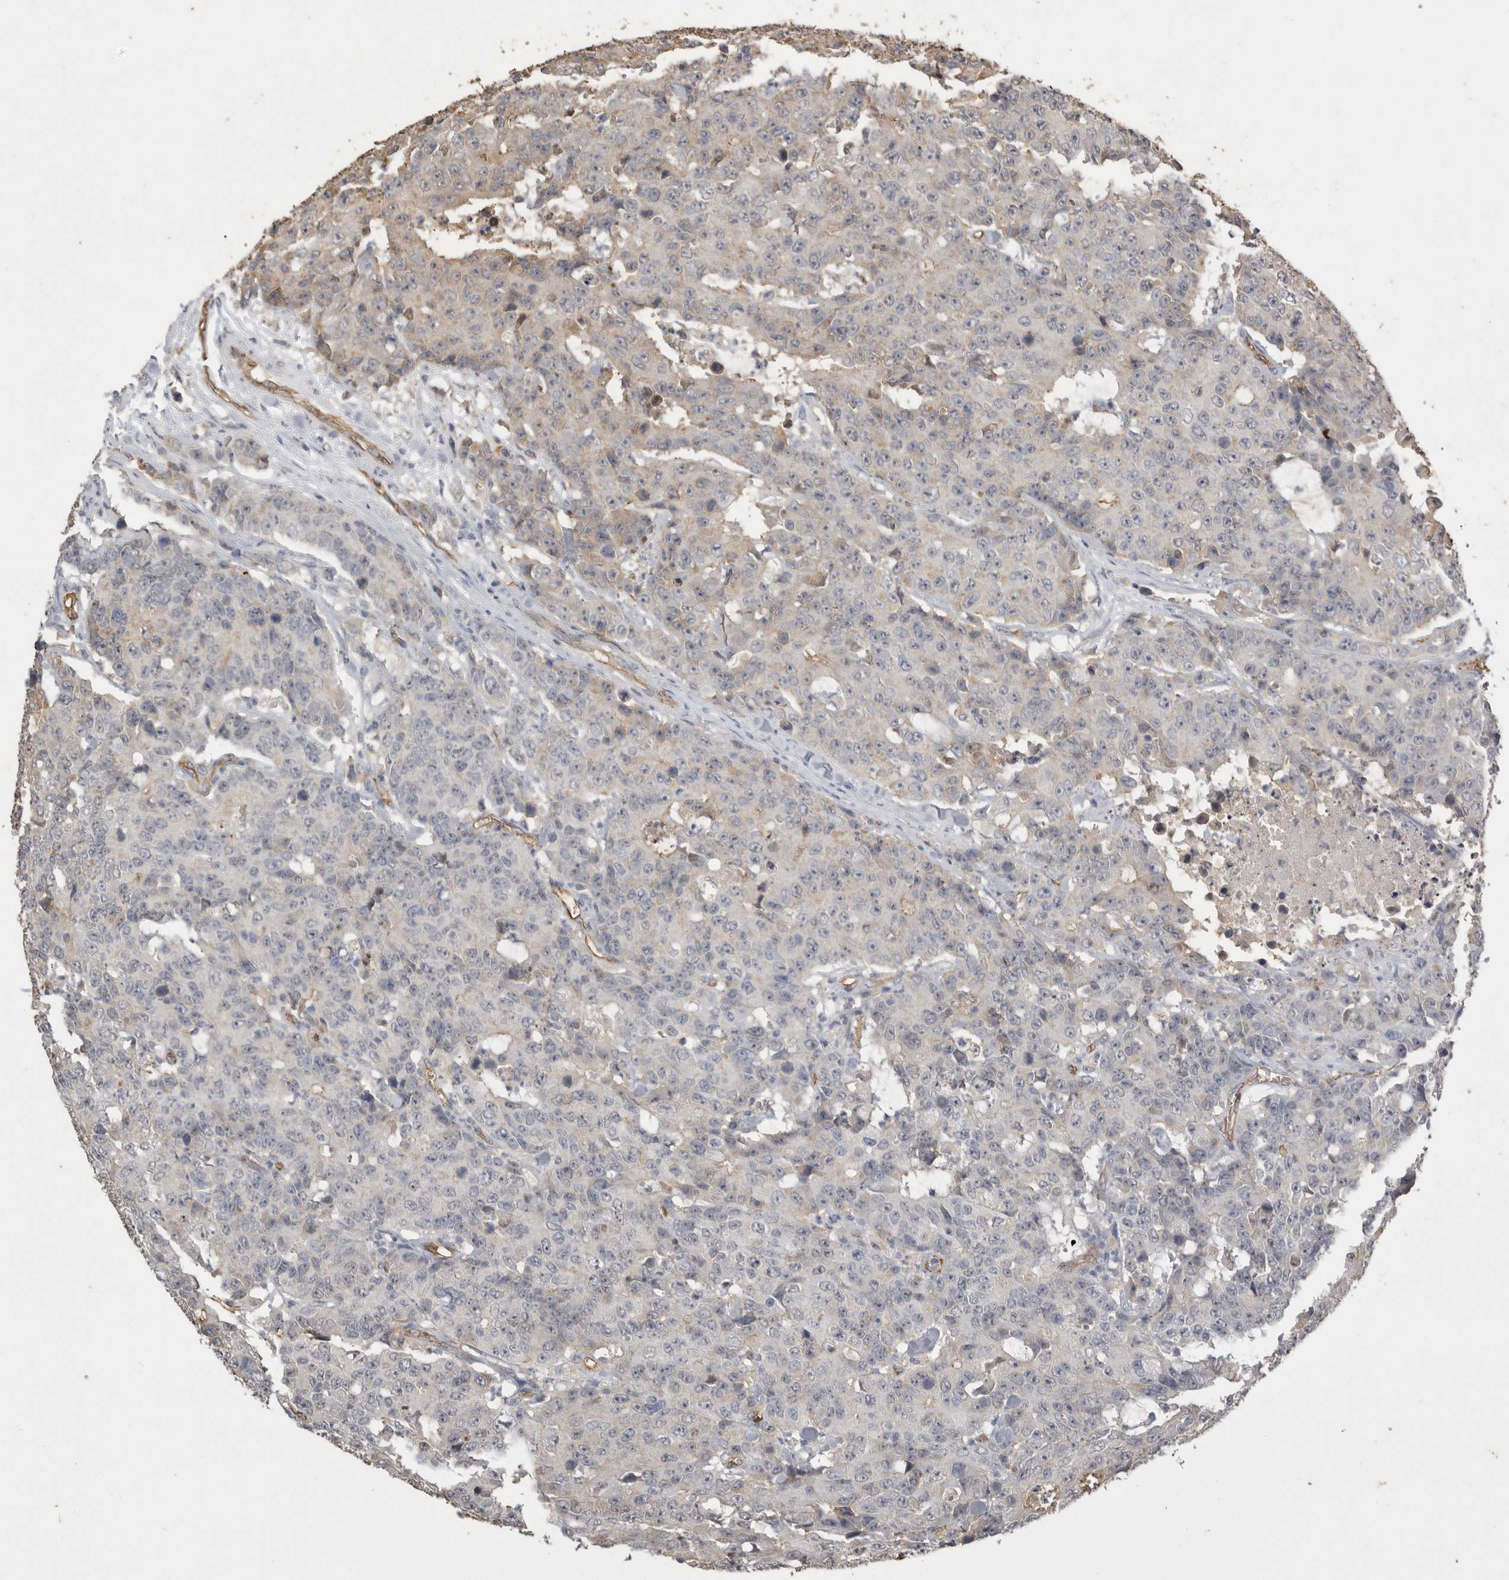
{"staining": {"intensity": "negative", "quantity": "none", "location": "none"}, "tissue": "colorectal cancer", "cell_type": "Tumor cells", "image_type": "cancer", "snomed": [{"axis": "morphology", "description": "Adenocarcinoma, NOS"}, {"axis": "topography", "description": "Colon"}], "caption": "Immunohistochemistry (IHC) micrograph of colorectal cancer stained for a protein (brown), which demonstrates no expression in tumor cells.", "gene": "IL27", "patient": {"sex": "female", "age": 86}}